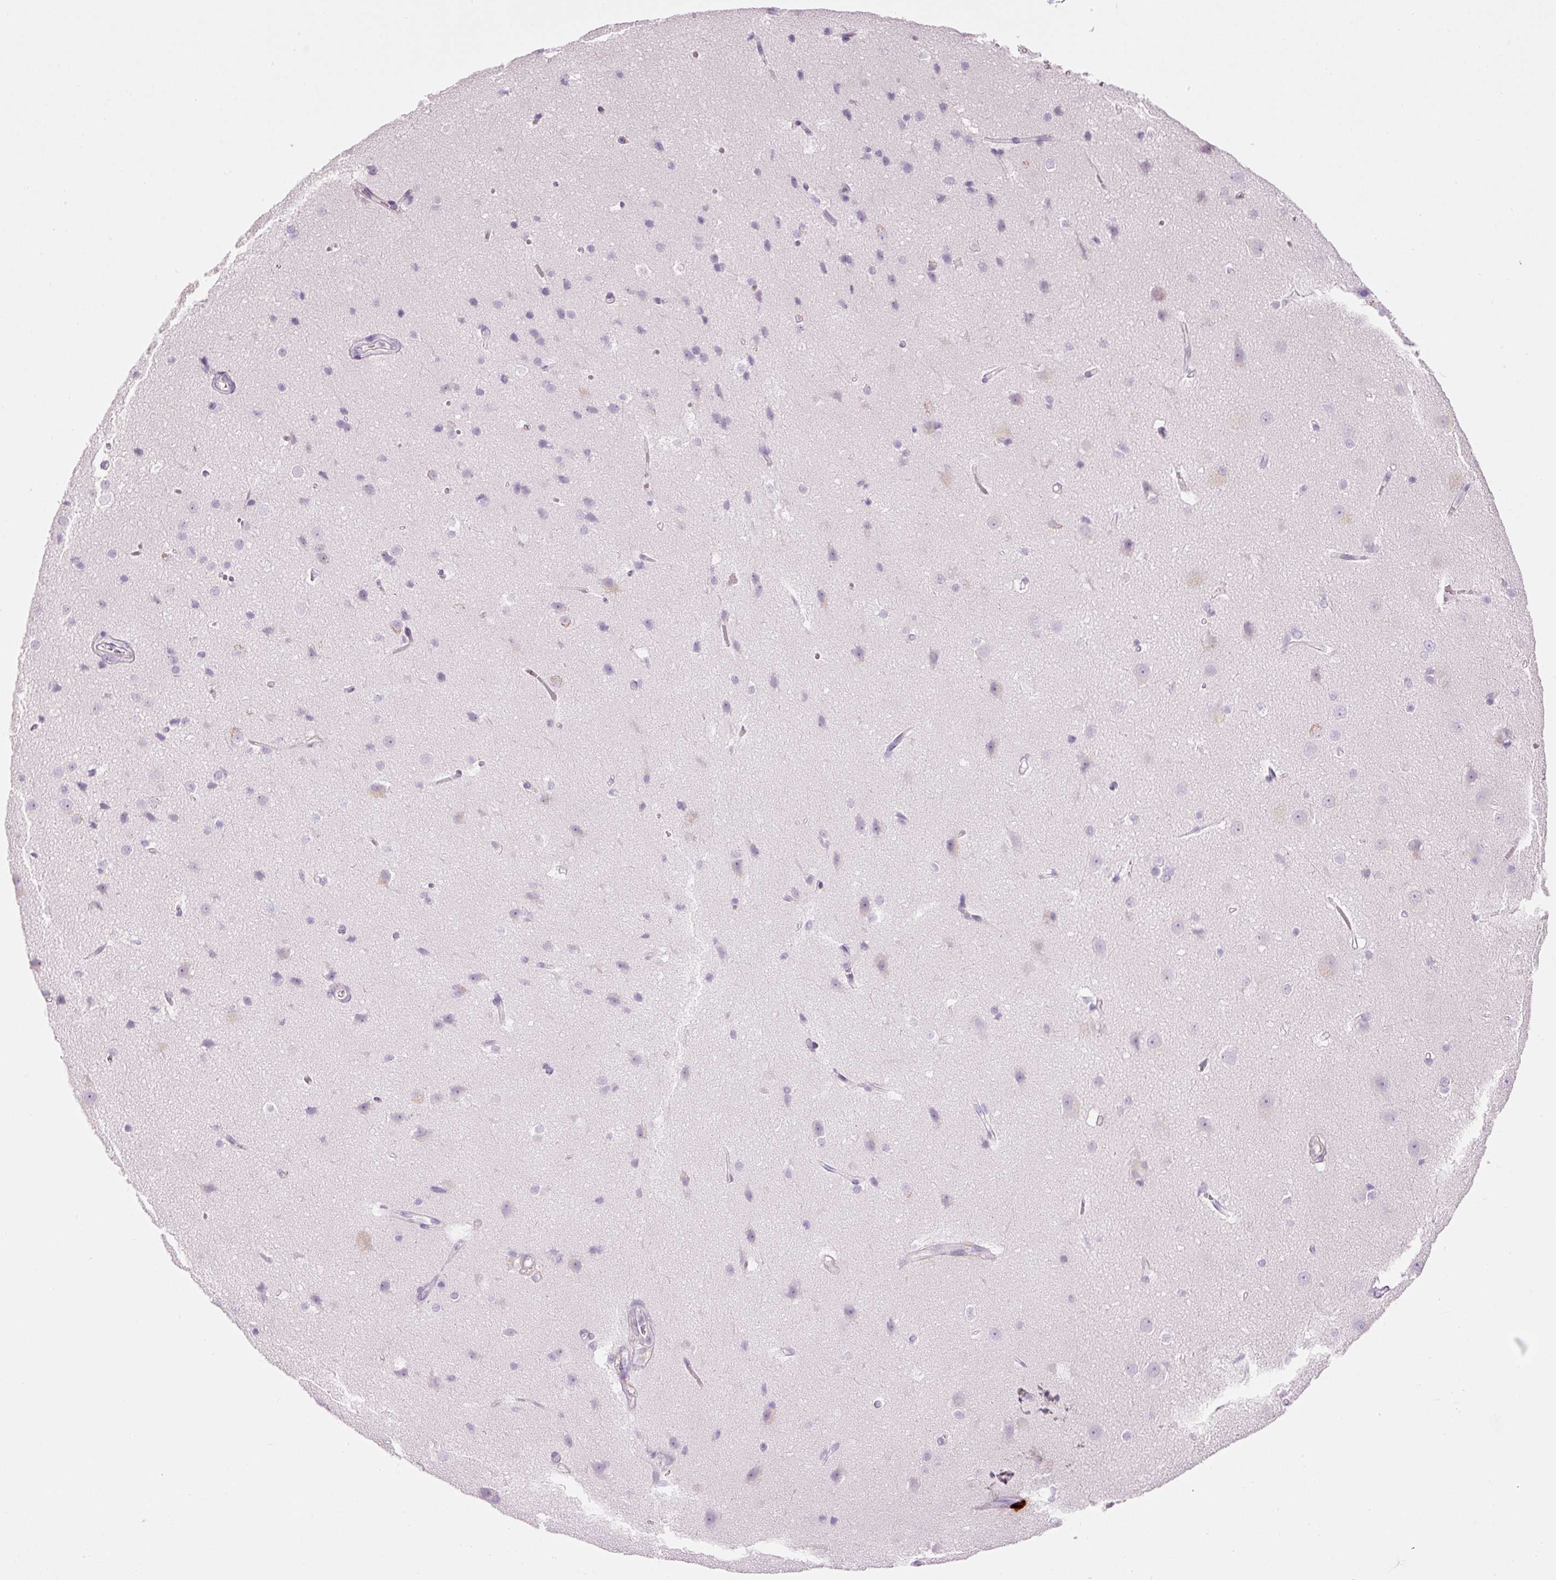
{"staining": {"intensity": "negative", "quantity": "none", "location": "none"}, "tissue": "cerebral cortex", "cell_type": "Endothelial cells", "image_type": "normal", "snomed": [{"axis": "morphology", "description": "Normal tissue, NOS"}, {"axis": "topography", "description": "Cerebral cortex"}], "caption": "Protein analysis of normal cerebral cortex reveals no significant staining in endothelial cells. (Brightfield microscopy of DAB (3,3'-diaminobenzidine) IHC at high magnification).", "gene": "CMA1", "patient": {"sex": "male", "age": 37}}